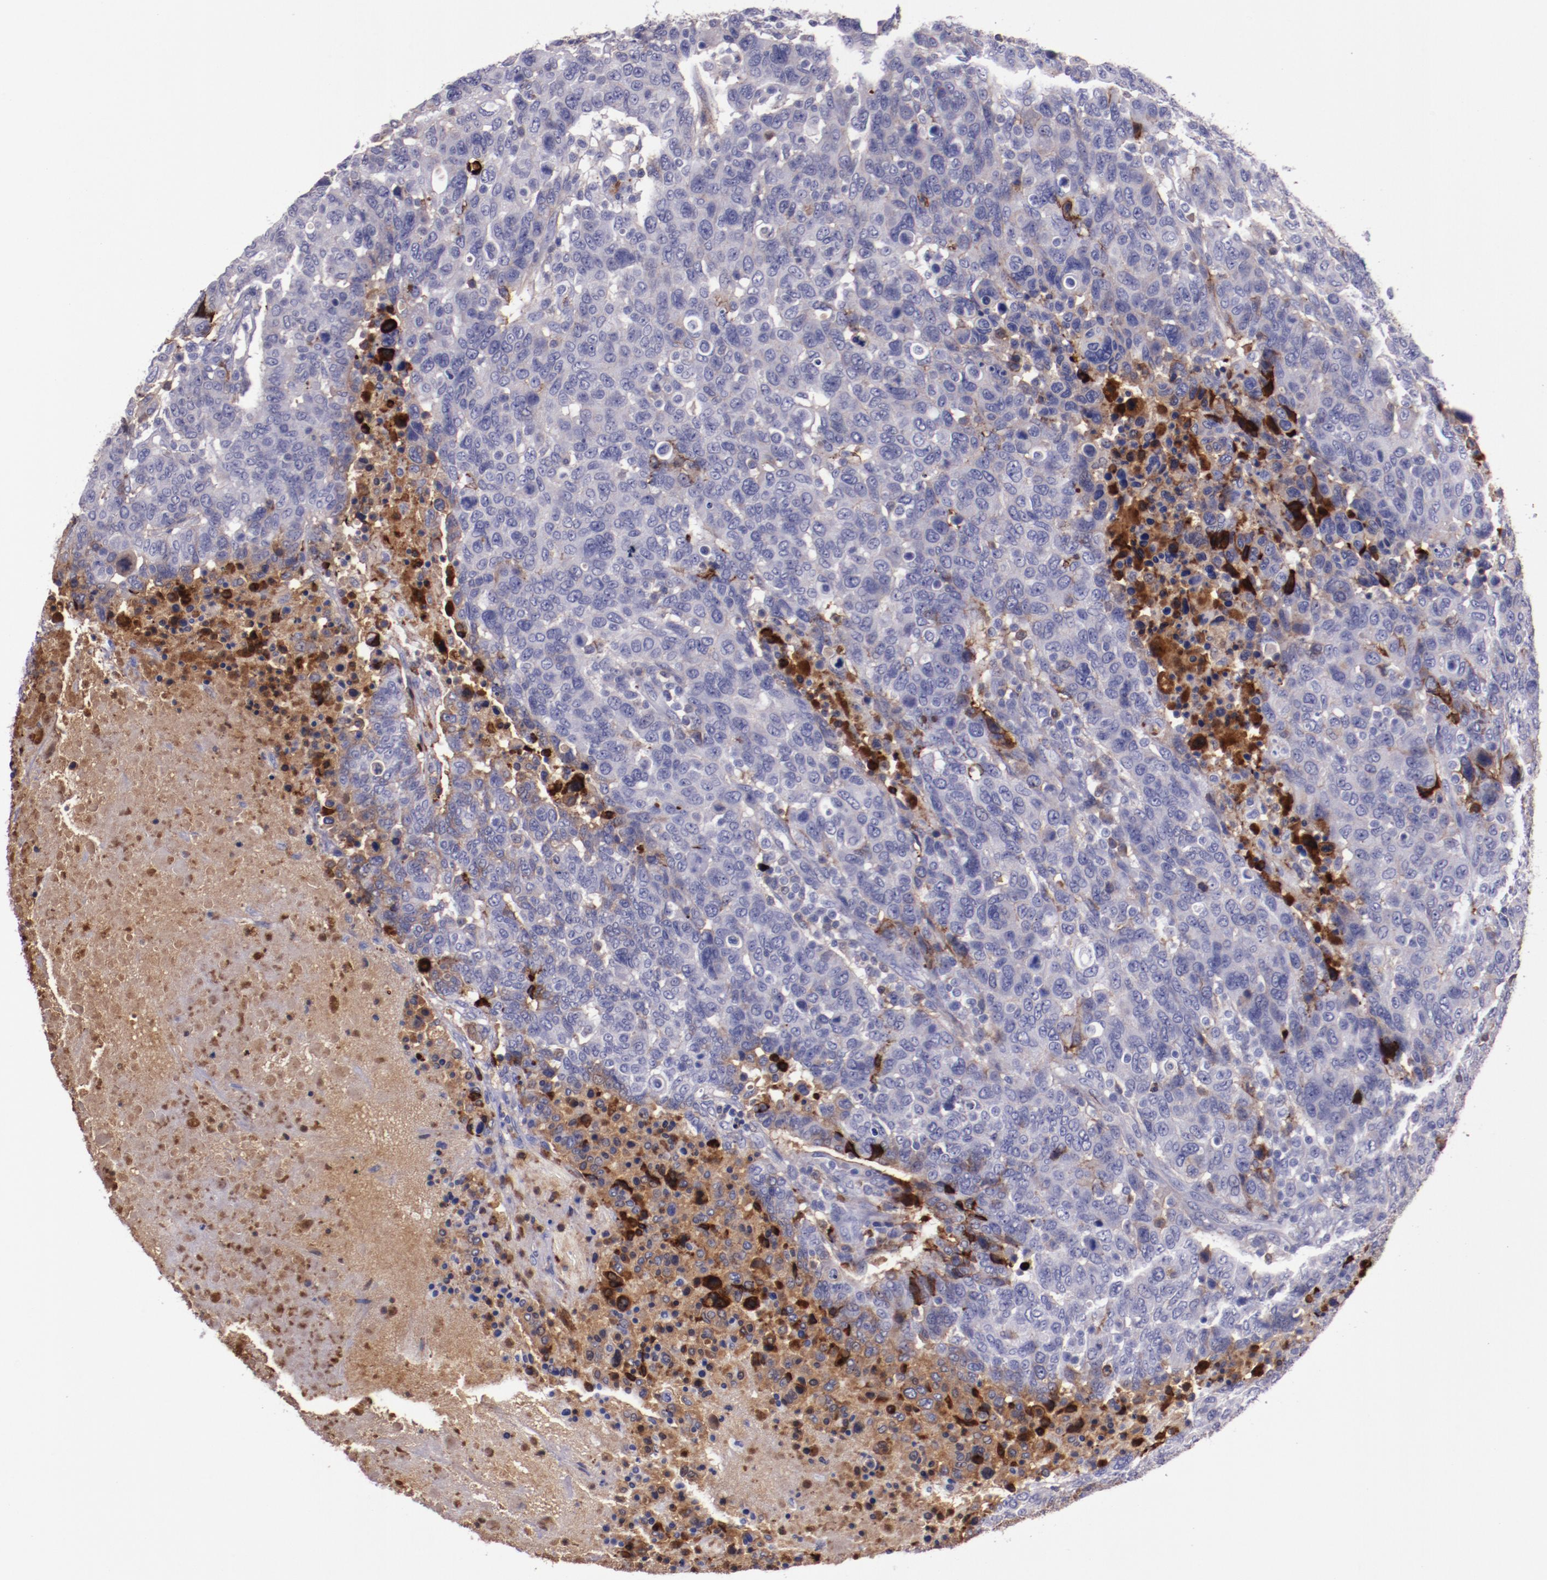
{"staining": {"intensity": "weak", "quantity": "<25%", "location": "cytoplasmic/membranous"}, "tissue": "breast cancer", "cell_type": "Tumor cells", "image_type": "cancer", "snomed": [{"axis": "morphology", "description": "Duct carcinoma"}, {"axis": "topography", "description": "Breast"}], "caption": "A photomicrograph of breast infiltrating ductal carcinoma stained for a protein demonstrates no brown staining in tumor cells. (DAB IHC visualized using brightfield microscopy, high magnification).", "gene": "APOH", "patient": {"sex": "female", "age": 37}}